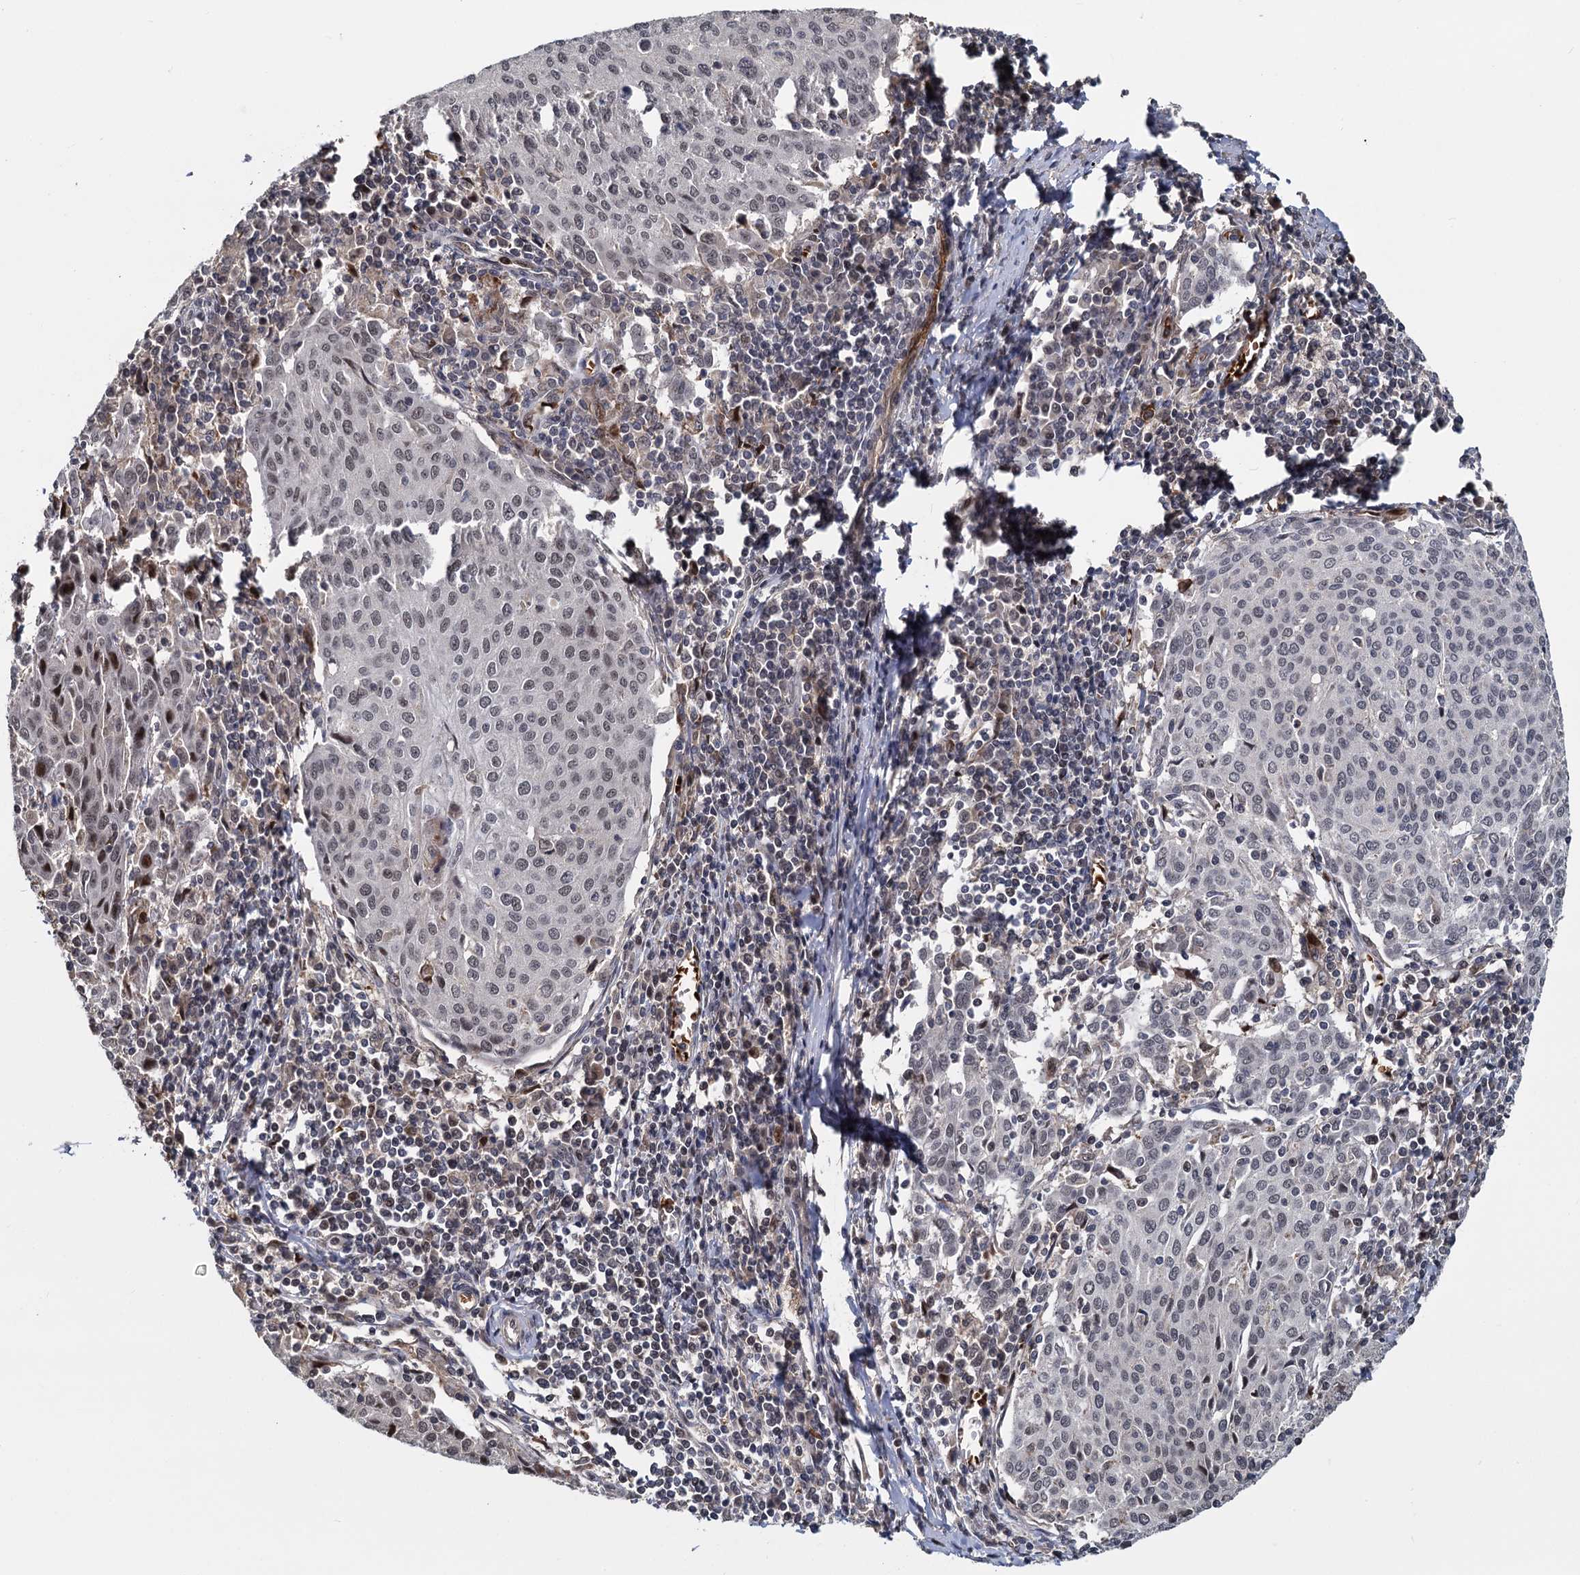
{"staining": {"intensity": "weak", "quantity": ">75%", "location": "nuclear"}, "tissue": "cervical cancer", "cell_type": "Tumor cells", "image_type": "cancer", "snomed": [{"axis": "morphology", "description": "Squamous cell carcinoma, NOS"}, {"axis": "topography", "description": "Cervix"}], "caption": "High-magnification brightfield microscopy of cervical cancer (squamous cell carcinoma) stained with DAB (brown) and counterstained with hematoxylin (blue). tumor cells exhibit weak nuclear positivity is appreciated in about>75% of cells. Nuclei are stained in blue.", "gene": "FANCI", "patient": {"sex": "female", "age": 46}}